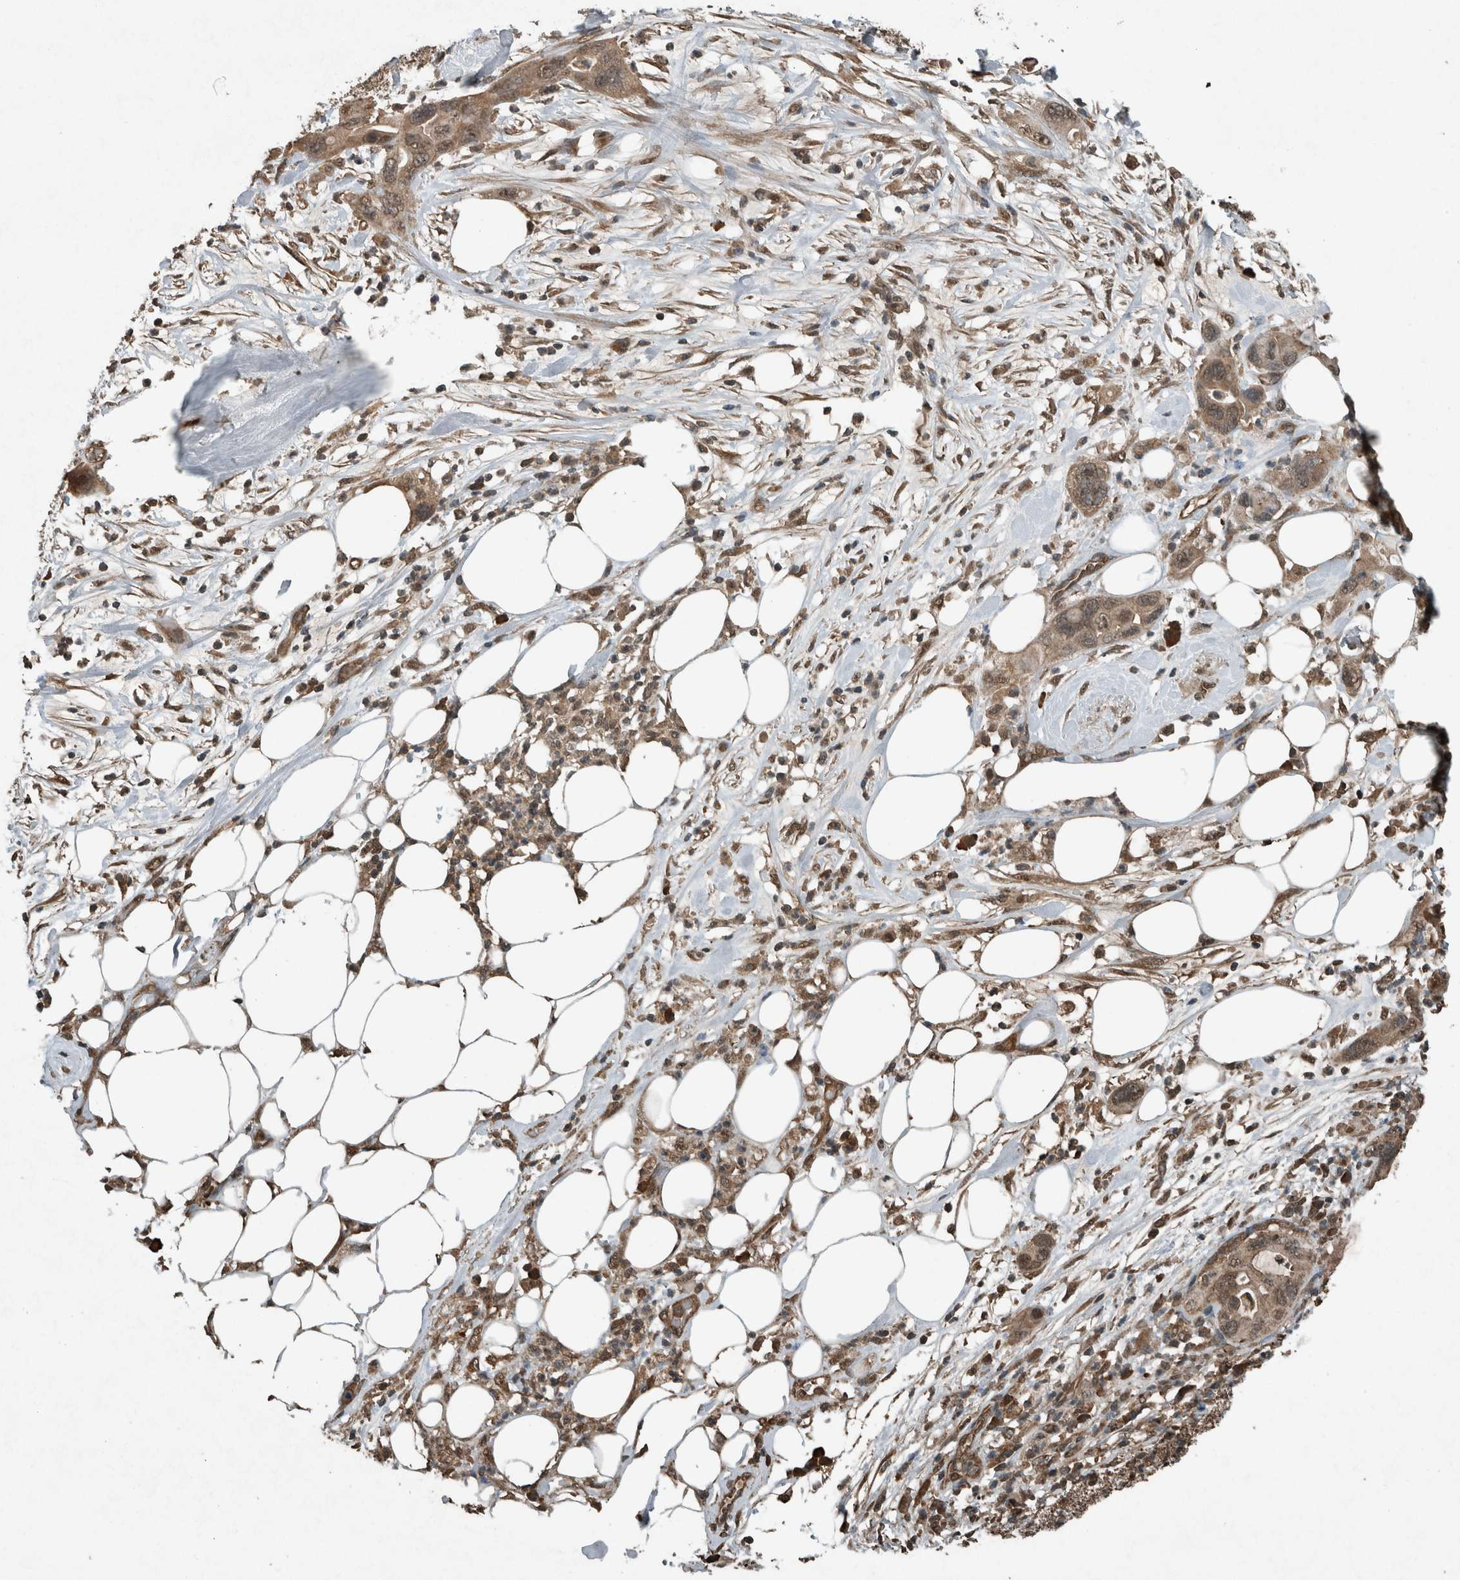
{"staining": {"intensity": "moderate", "quantity": ">75%", "location": "cytoplasmic/membranous,nuclear"}, "tissue": "pancreatic cancer", "cell_type": "Tumor cells", "image_type": "cancer", "snomed": [{"axis": "morphology", "description": "Adenocarcinoma, NOS"}, {"axis": "topography", "description": "Pancreas"}], "caption": "Tumor cells display medium levels of moderate cytoplasmic/membranous and nuclear expression in about >75% of cells in pancreatic adenocarcinoma. The protein is shown in brown color, while the nuclei are stained blue.", "gene": "ARHGEF12", "patient": {"sex": "female", "age": 71}}